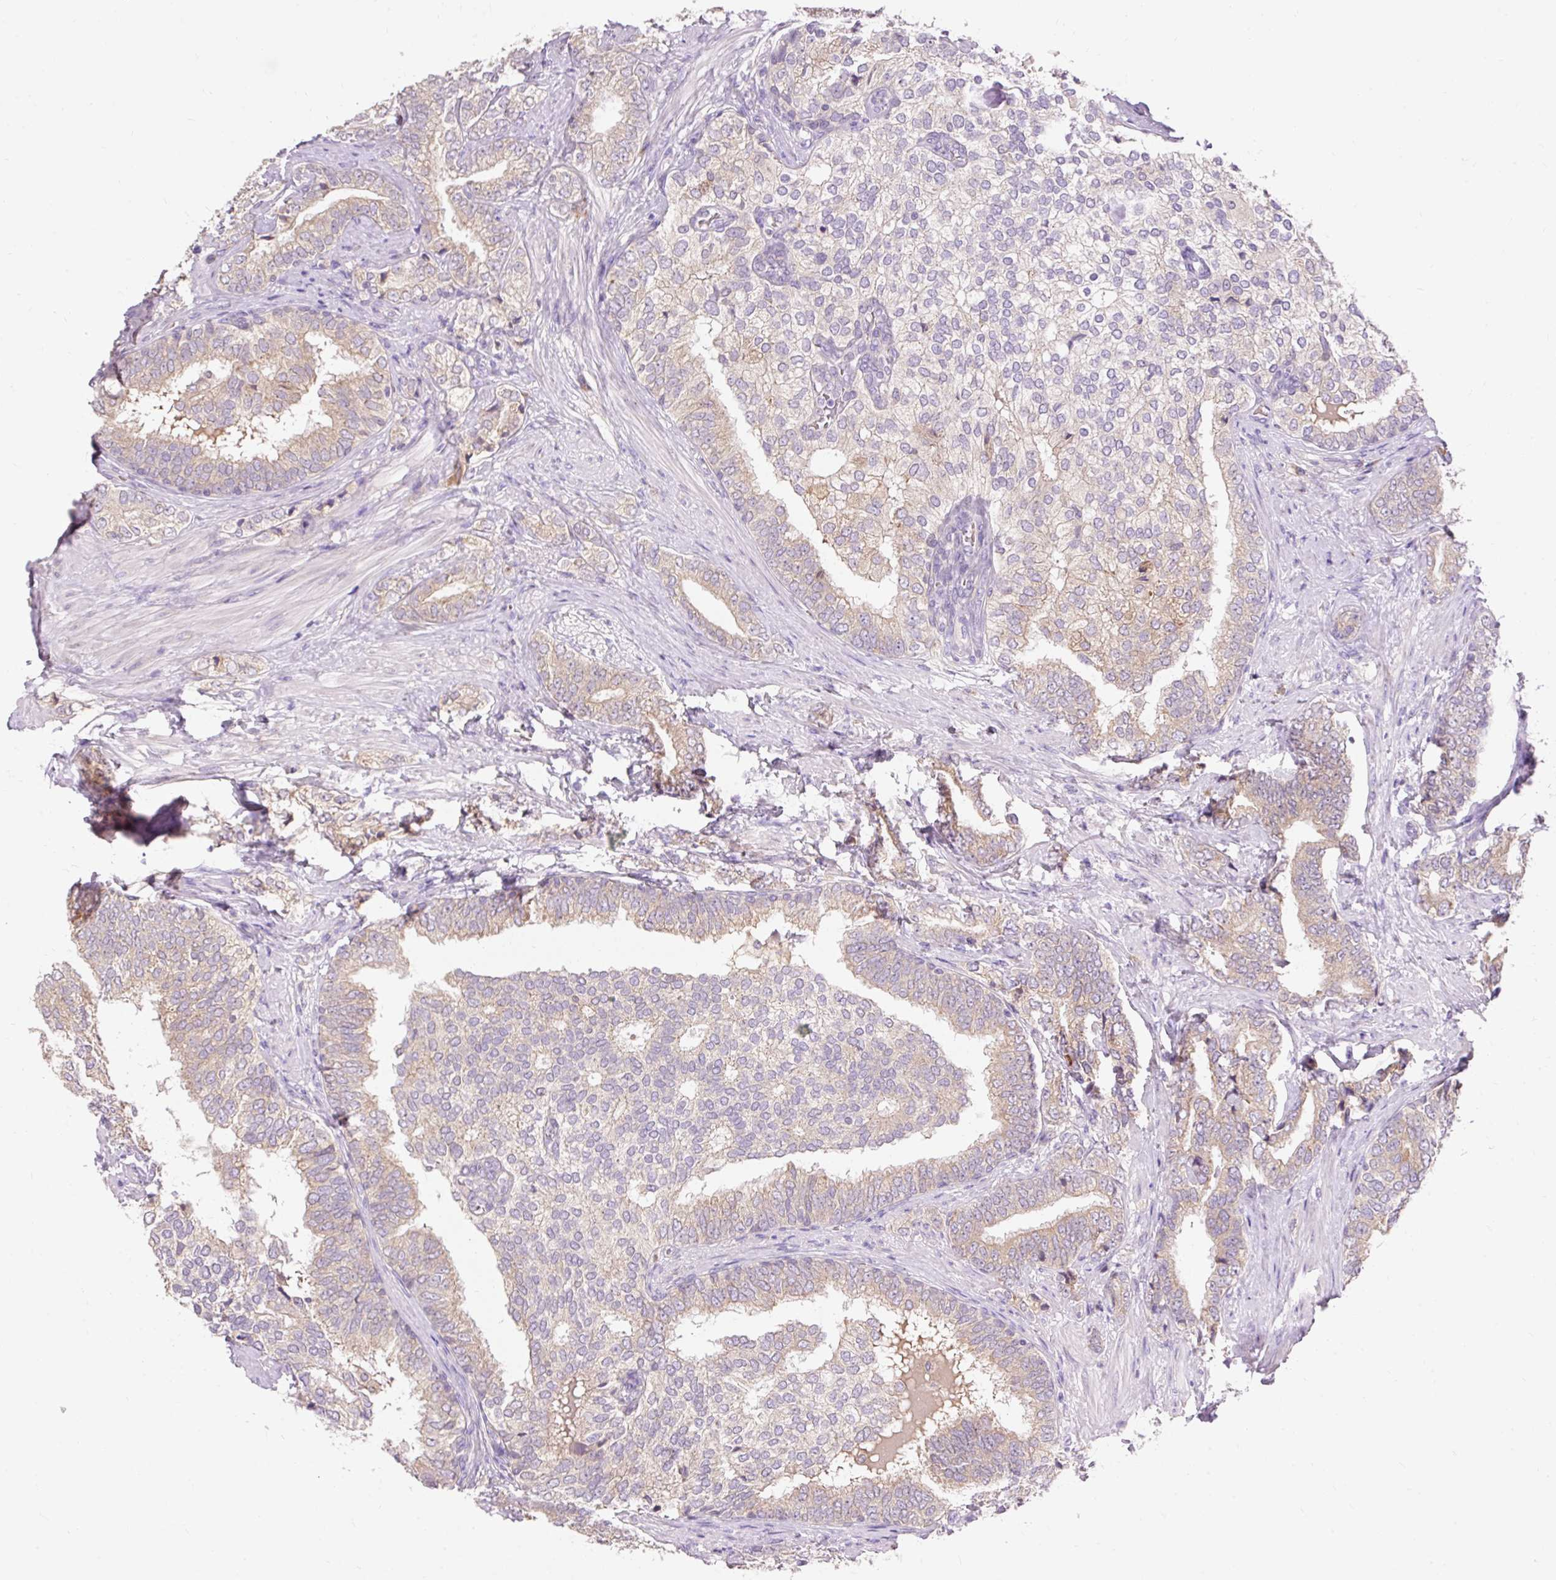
{"staining": {"intensity": "weak", "quantity": "25%-75%", "location": "cytoplasmic/membranous"}, "tissue": "prostate cancer", "cell_type": "Tumor cells", "image_type": "cancer", "snomed": [{"axis": "morphology", "description": "Adenocarcinoma, High grade"}, {"axis": "topography", "description": "Prostate"}], "caption": "Immunohistochemistry micrograph of prostate cancer (high-grade adenocarcinoma) stained for a protein (brown), which reveals low levels of weak cytoplasmic/membranous staining in approximately 25%-75% of tumor cells.", "gene": "SEC63", "patient": {"sex": "male", "age": 72}}